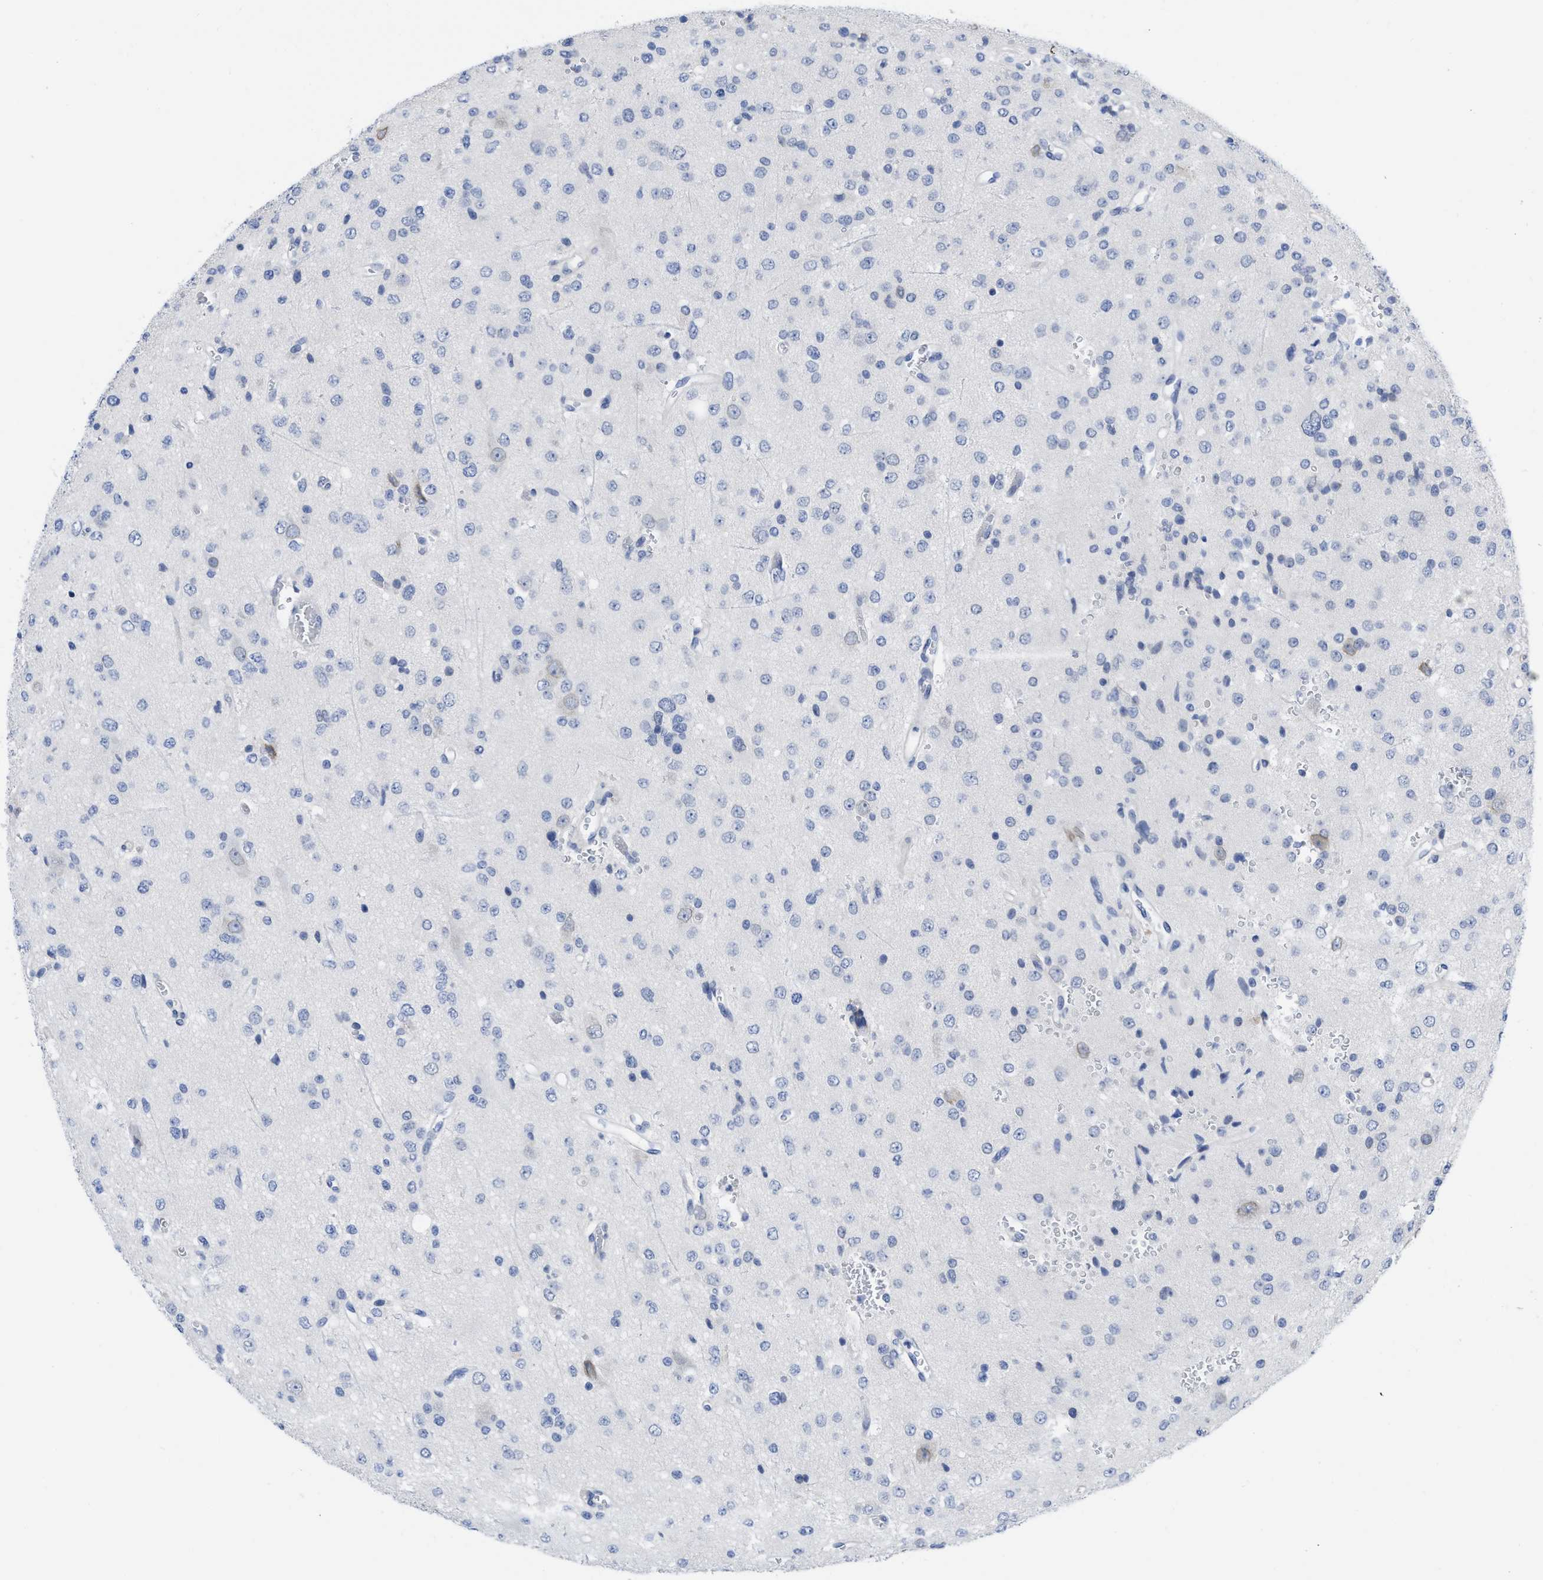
{"staining": {"intensity": "negative", "quantity": "none", "location": "none"}, "tissue": "glioma", "cell_type": "Tumor cells", "image_type": "cancer", "snomed": [{"axis": "morphology", "description": "Glioma, malignant, Low grade"}, {"axis": "topography", "description": "Brain"}], "caption": "Tumor cells show no significant protein positivity in malignant glioma (low-grade).", "gene": "ACKR1", "patient": {"sex": "male", "age": 38}}